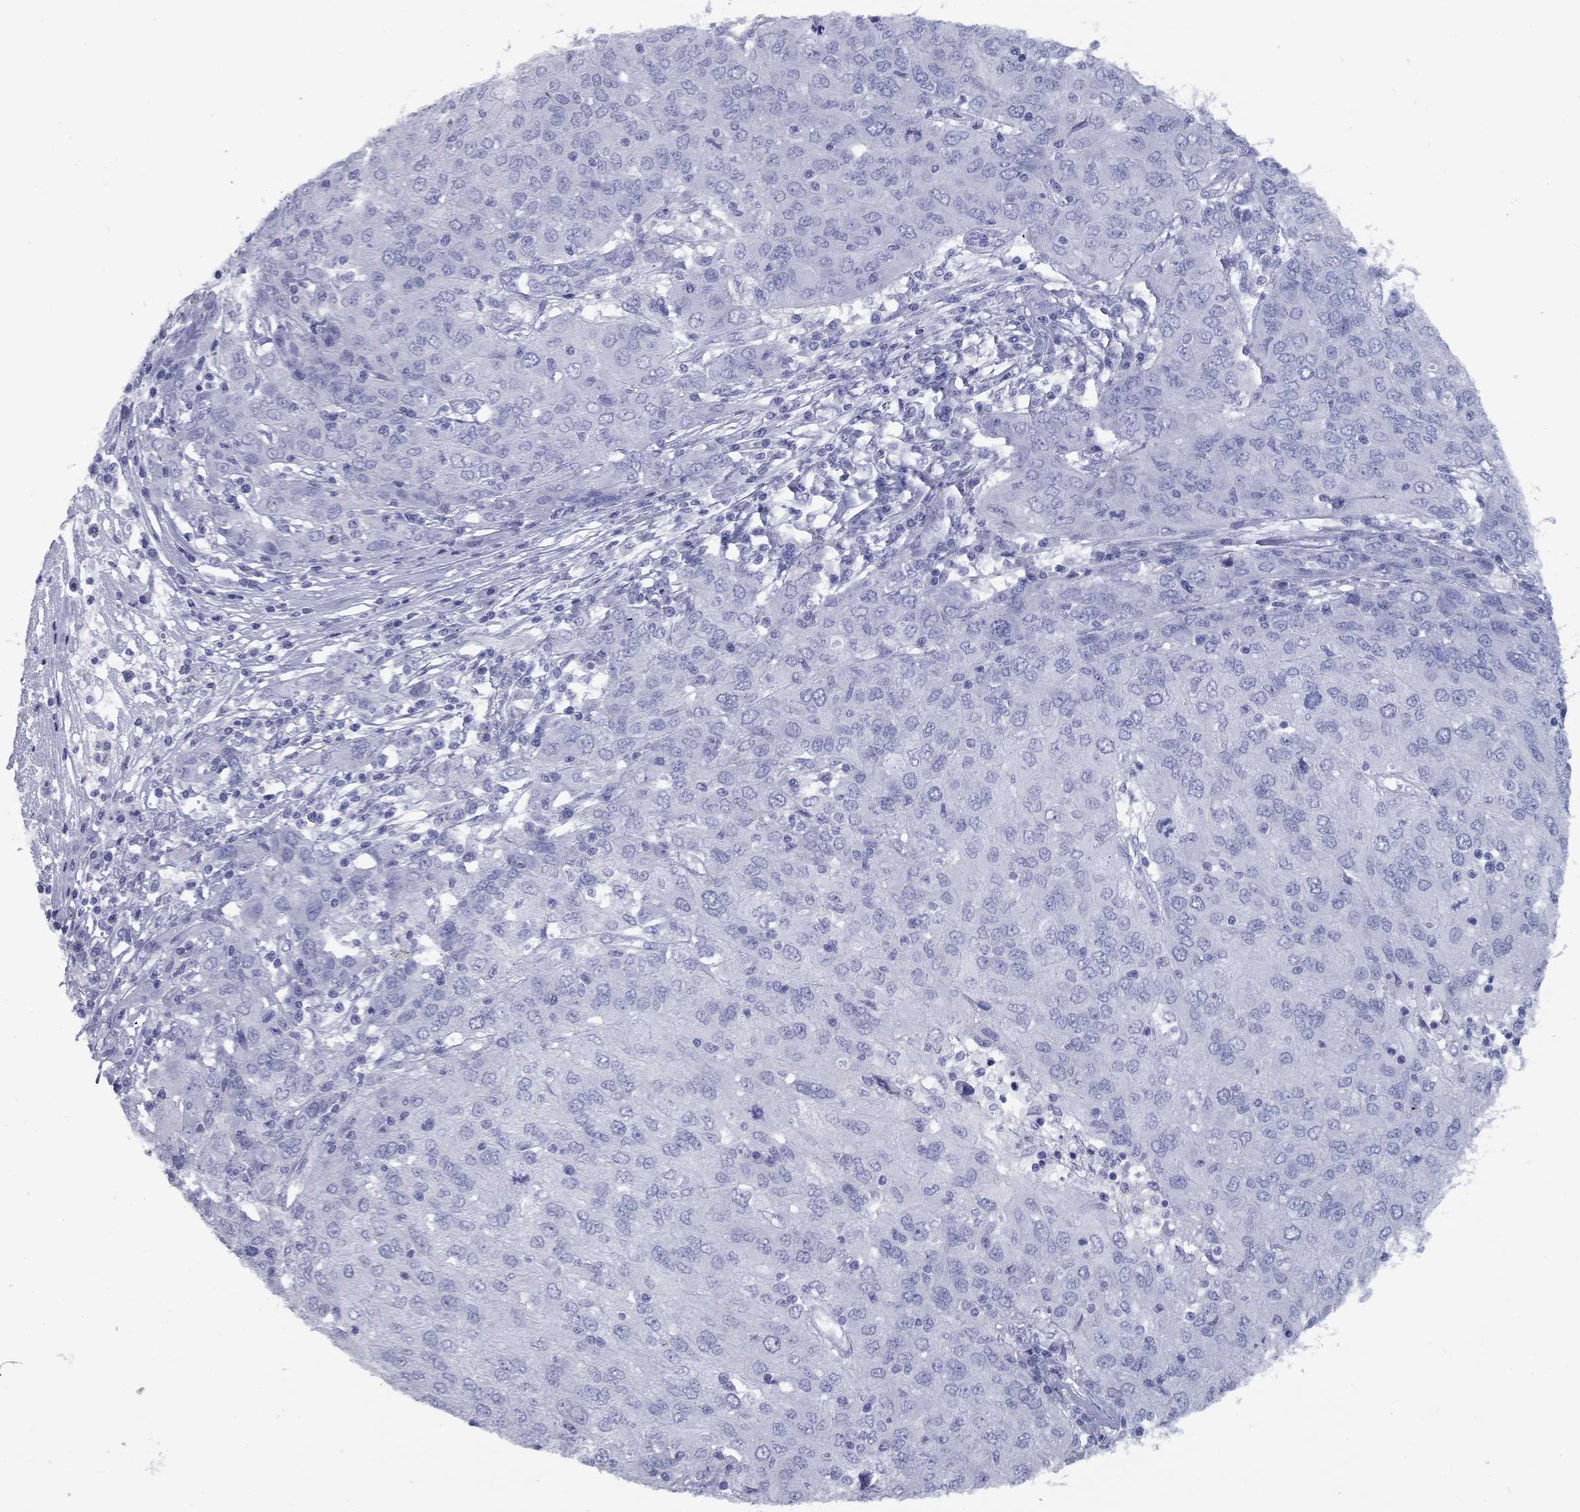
{"staining": {"intensity": "negative", "quantity": "none", "location": "none"}, "tissue": "ovarian cancer", "cell_type": "Tumor cells", "image_type": "cancer", "snomed": [{"axis": "morphology", "description": "Carcinoma, endometroid"}, {"axis": "topography", "description": "Ovary"}], "caption": "The IHC histopathology image has no significant staining in tumor cells of ovarian cancer tissue.", "gene": "NPPA", "patient": {"sex": "female", "age": 50}}